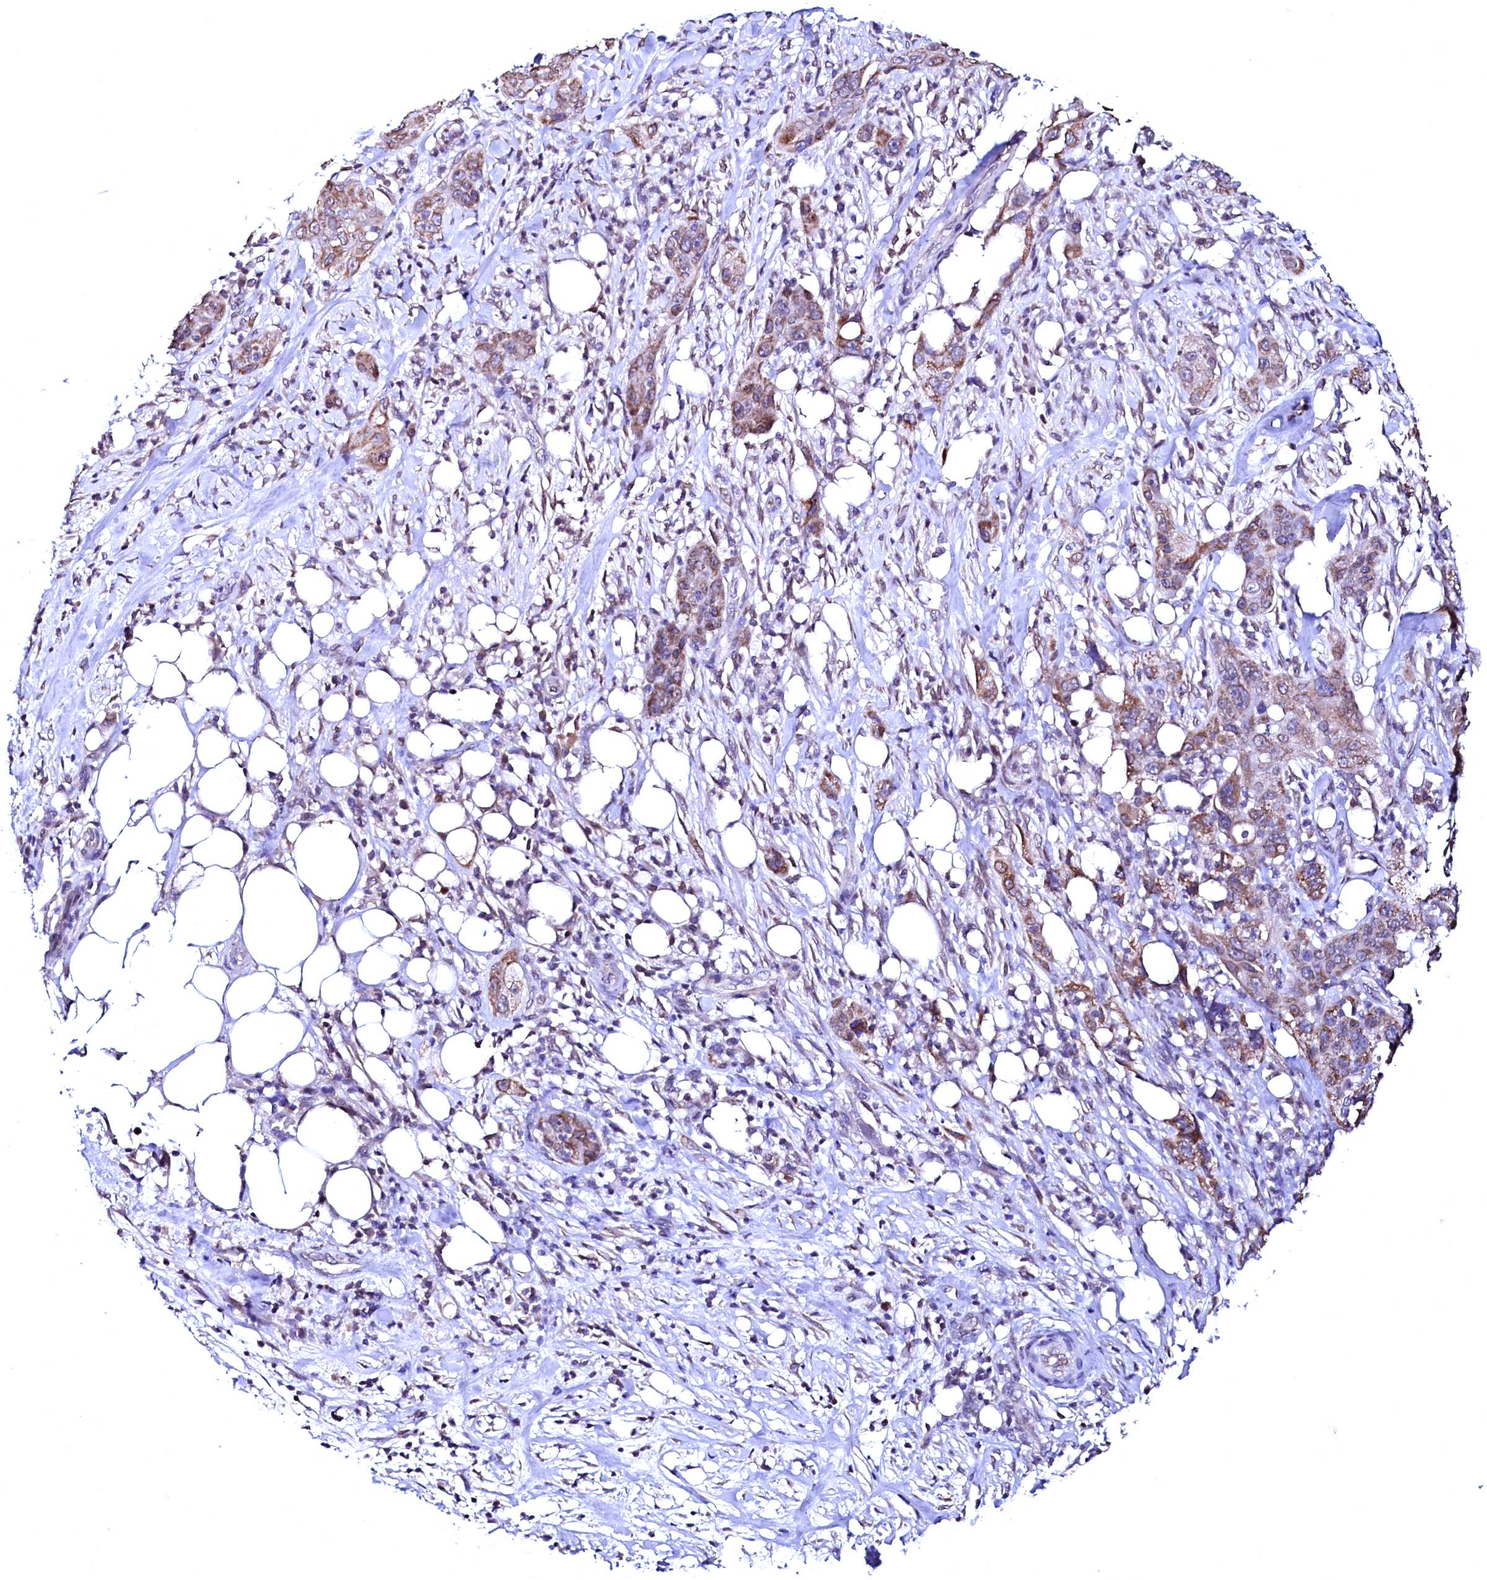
{"staining": {"intensity": "moderate", "quantity": ">75%", "location": "cytoplasmic/membranous"}, "tissue": "pancreatic cancer", "cell_type": "Tumor cells", "image_type": "cancer", "snomed": [{"axis": "morphology", "description": "Adenocarcinoma, NOS"}, {"axis": "topography", "description": "Pancreas"}], "caption": "Immunohistochemical staining of adenocarcinoma (pancreatic) demonstrates moderate cytoplasmic/membranous protein staining in about >75% of tumor cells. (IHC, brightfield microscopy, high magnification).", "gene": "HAND1", "patient": {"sex": "female", "age": 78}}